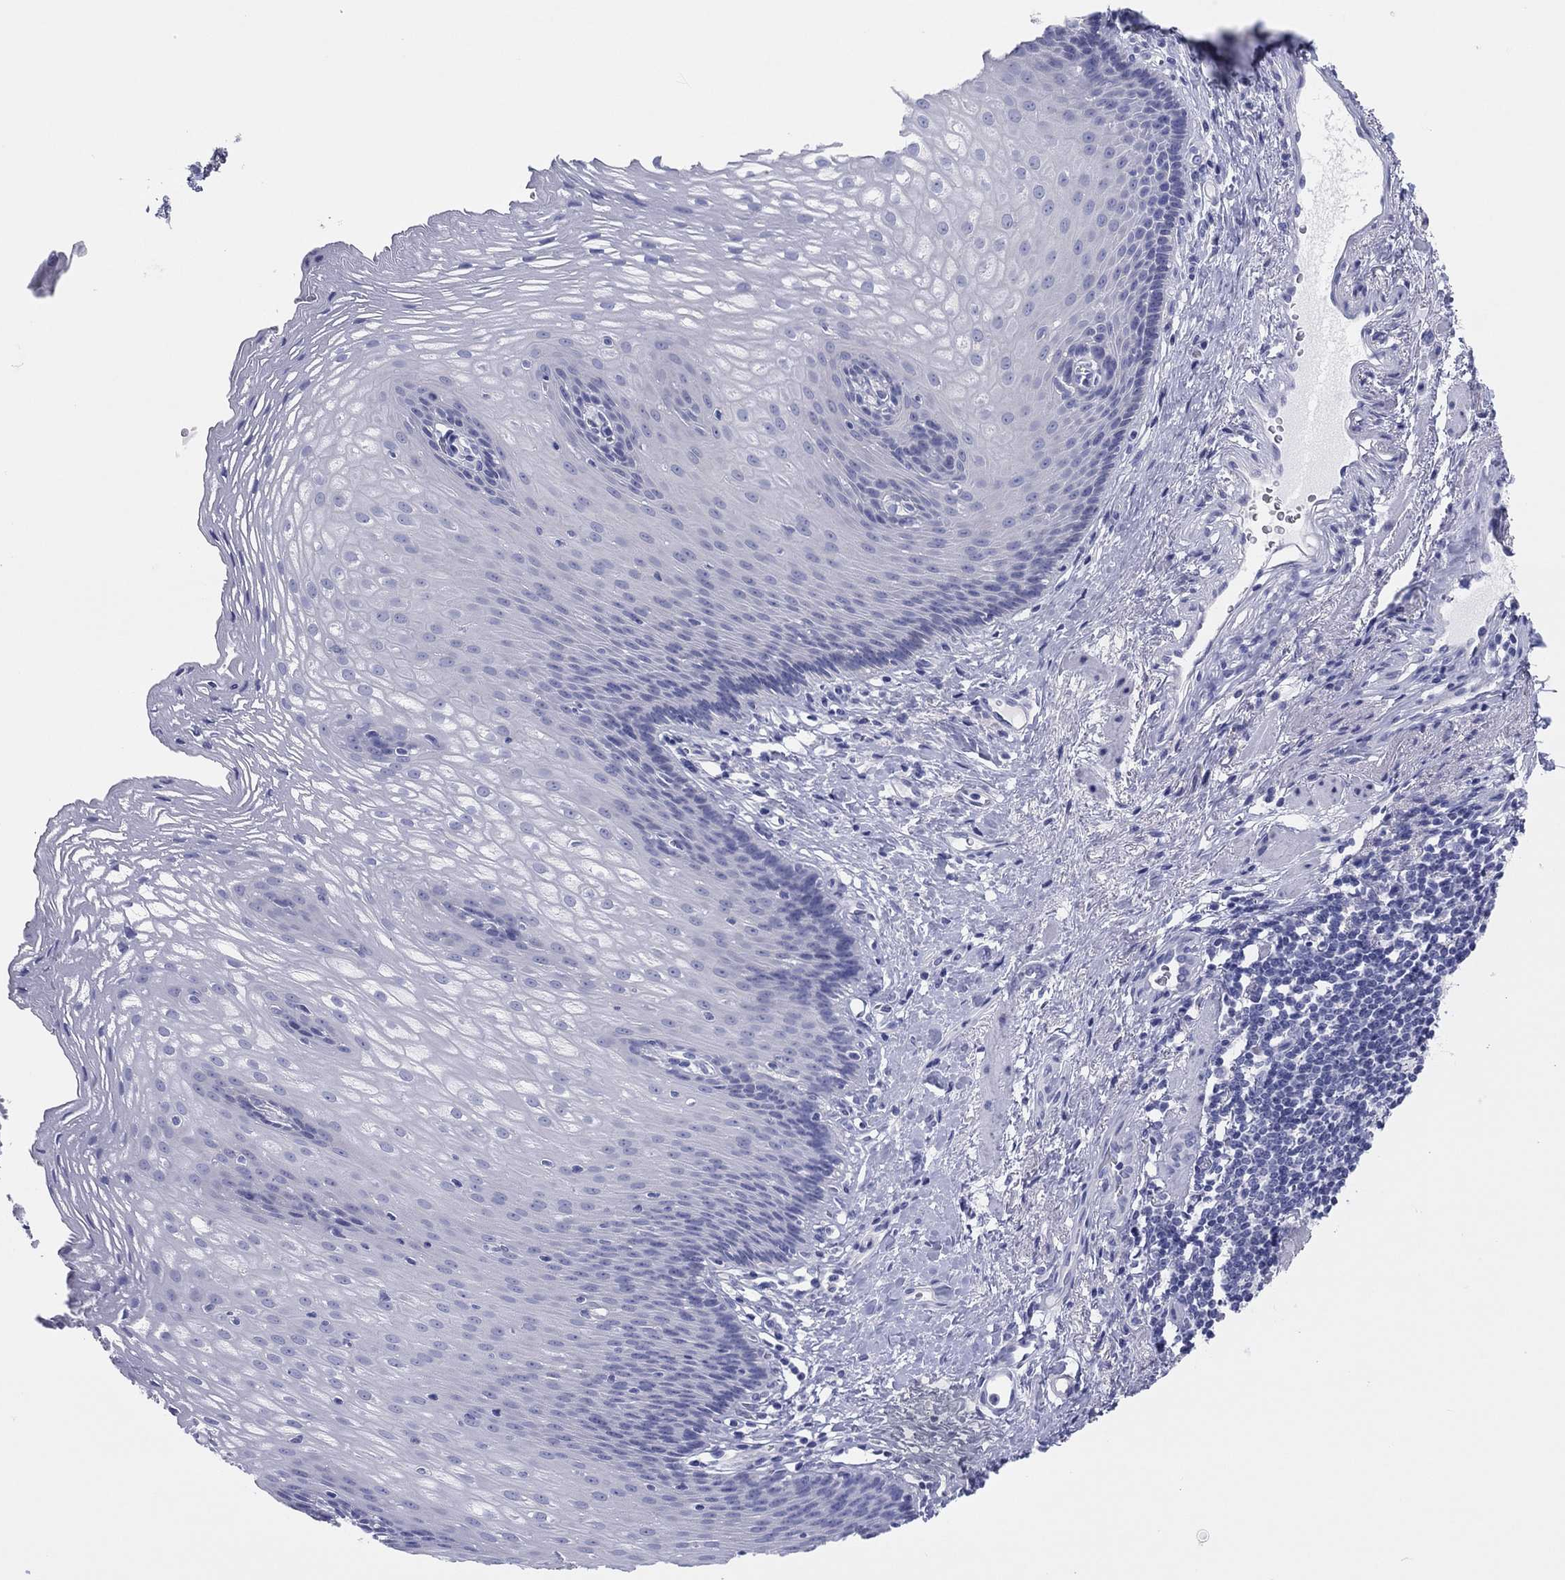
{"staining": {"intensity": "negative", "quantity": "none", "location": "none"}, "tissue": "esophagus", "cell_type": "Squamous epithelial cells", "image_type": "normal", "snomed": [{"axis": "morphology", "description": "Normal tissue, NOS"}, {"axis": "topography", "description": "Esophagus"}], "caption": "An image of esophagus stained for a protein displays no brown staining in squamous epithelial cells. (DAB (3,3'-diaminobenzidine) immunohistochemistry (IHC) visualized using brightfield microscopy, high magnification).", "gene": "ERICH3", "patient": {"sex": "male", "age": 76}}